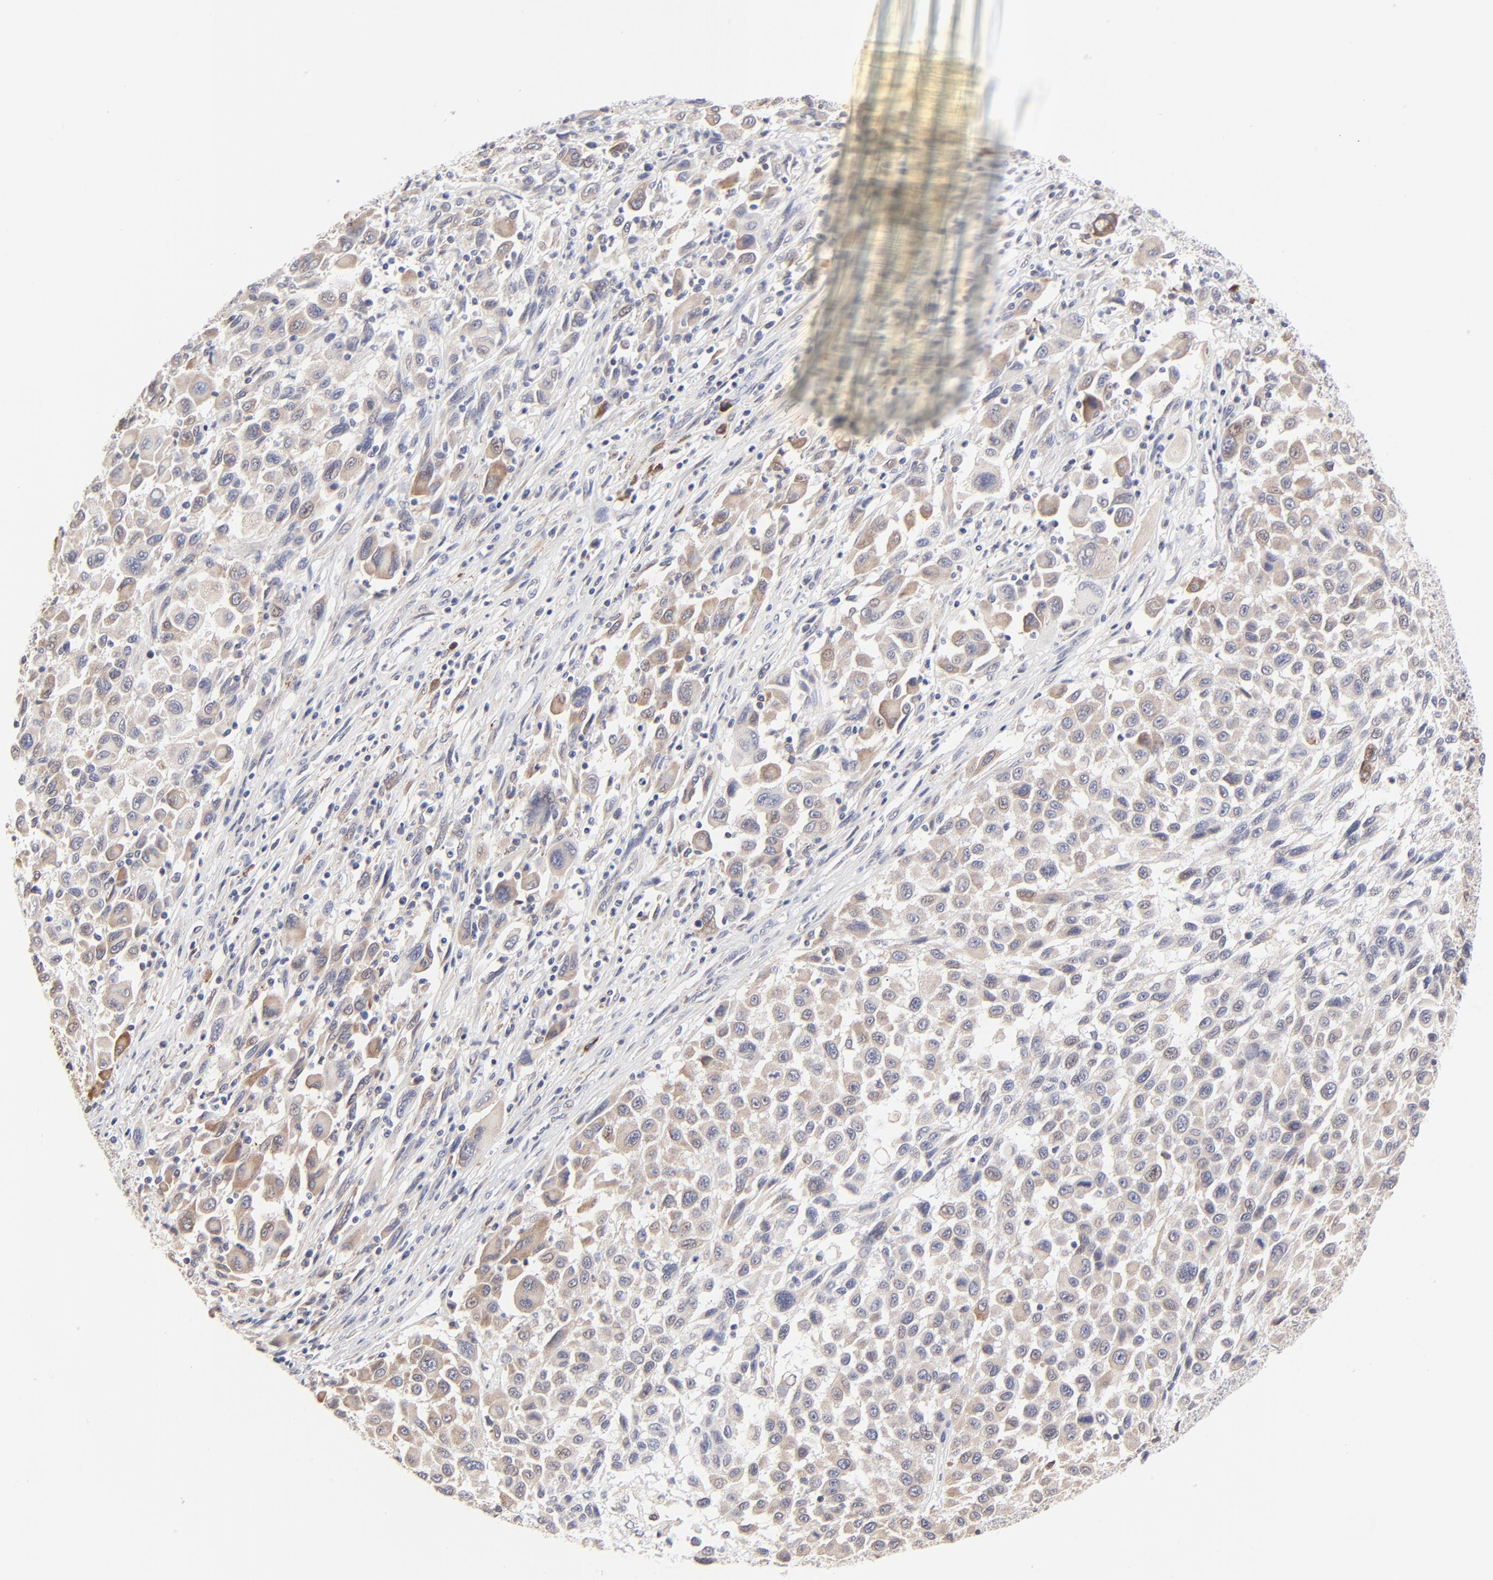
{"staining": {"intensity": "weak", "quantity": ">75%", "location": "cytoplasmic/membranous"}, "tissue": "melanoma", "cell_type": "Tumor cells", "image_type": "cancer", "snomed": [{"axis": "morphology", "description": "Malignant melanoma, Metastatic site"}, {"axis": "topography", "description": "Lymph node"}], "caption": "Melanoma stained for a protein demonstrates weak cytoplasmic/membranous positivity in tumor cells.", "gene": "TRIM22", "patient": {"sex": "male", "age": 61}}